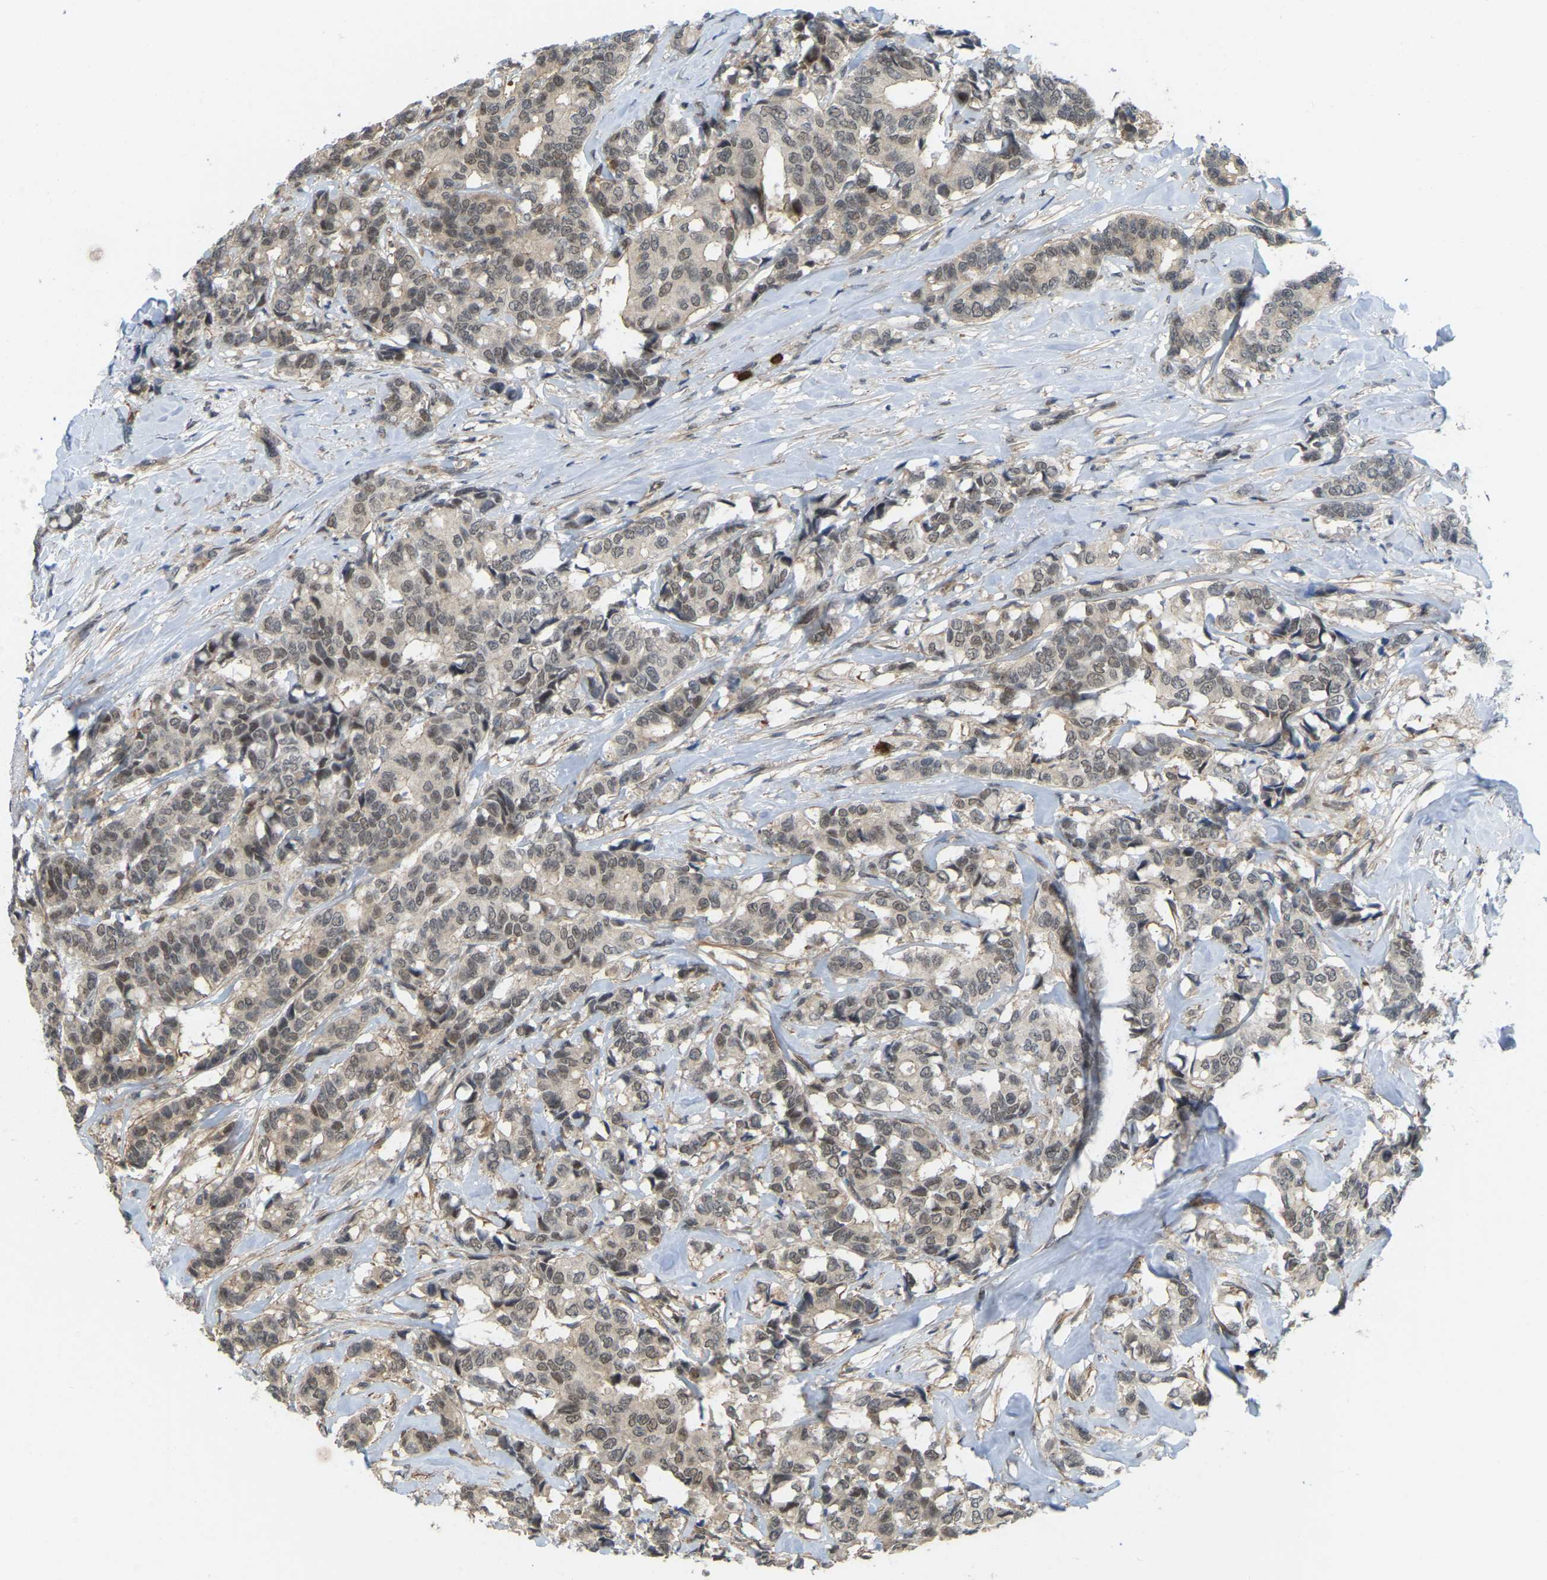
{"staining": {"intensity": "weak", "quantity": ">75%", "location": "nuclear"}, "tissue": "breast cancer", "cell_type": "Tumor cells", "image_type": "cancer", "snomed": [{"axis": "morphology", "description": "Duct carcinoma"}, {"axis": "topography", "description": "Breast"}], "caption": "Brown immunohistochemical staining in invasive ductal carcinoma (breast) exhibits weak nuclear positivity in about >75% of tumor cells.", "gene": "SERPINB5", "patient": {"sex": "female", "age": 87}}